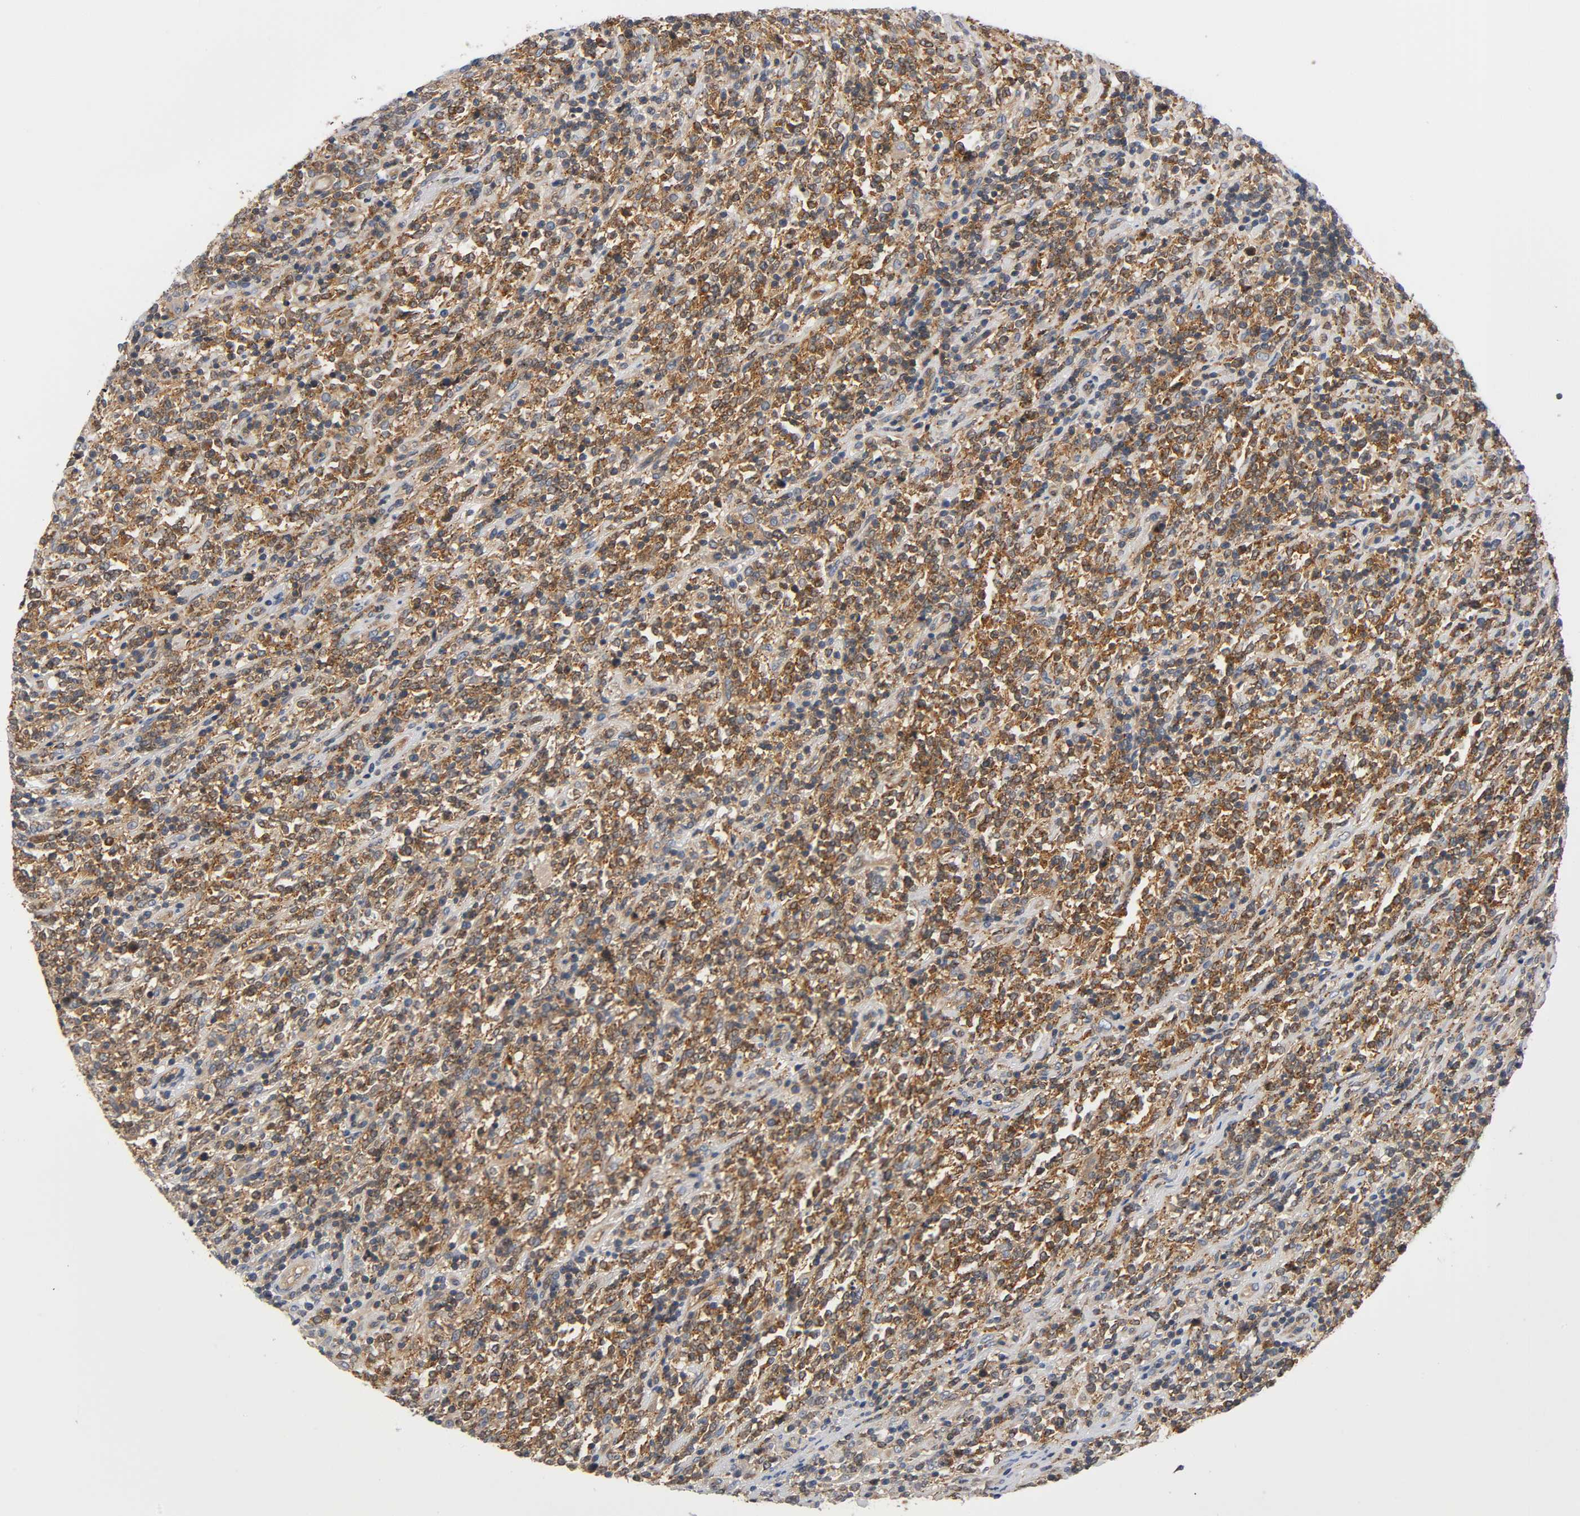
{"staining": {"intensity": "strong", "quantity": ">75%", "location": "cytoplasmic/membranous"}, "tissue": "lymphoma", "cell_type": "Tumor cells", "image_type": "cancer", "snomed": [{"axis": "morphology", "description": "Malignant lymphoma, non-Hodgkin's type, High grade"}, {"axis": "topography", "description": "Soft tissue"}], "caption": "IHC (DAB (3,3'-diaminobenzidine)) staining of malignant lymphoma, non-Hodgkin's type (high-grade) demonstrates strong cytoplasmic/membranous protein positivity in about >75% of tumor cells.", "gene": "PRKAB1", "patient": {"sex": "male", "age": 18}}